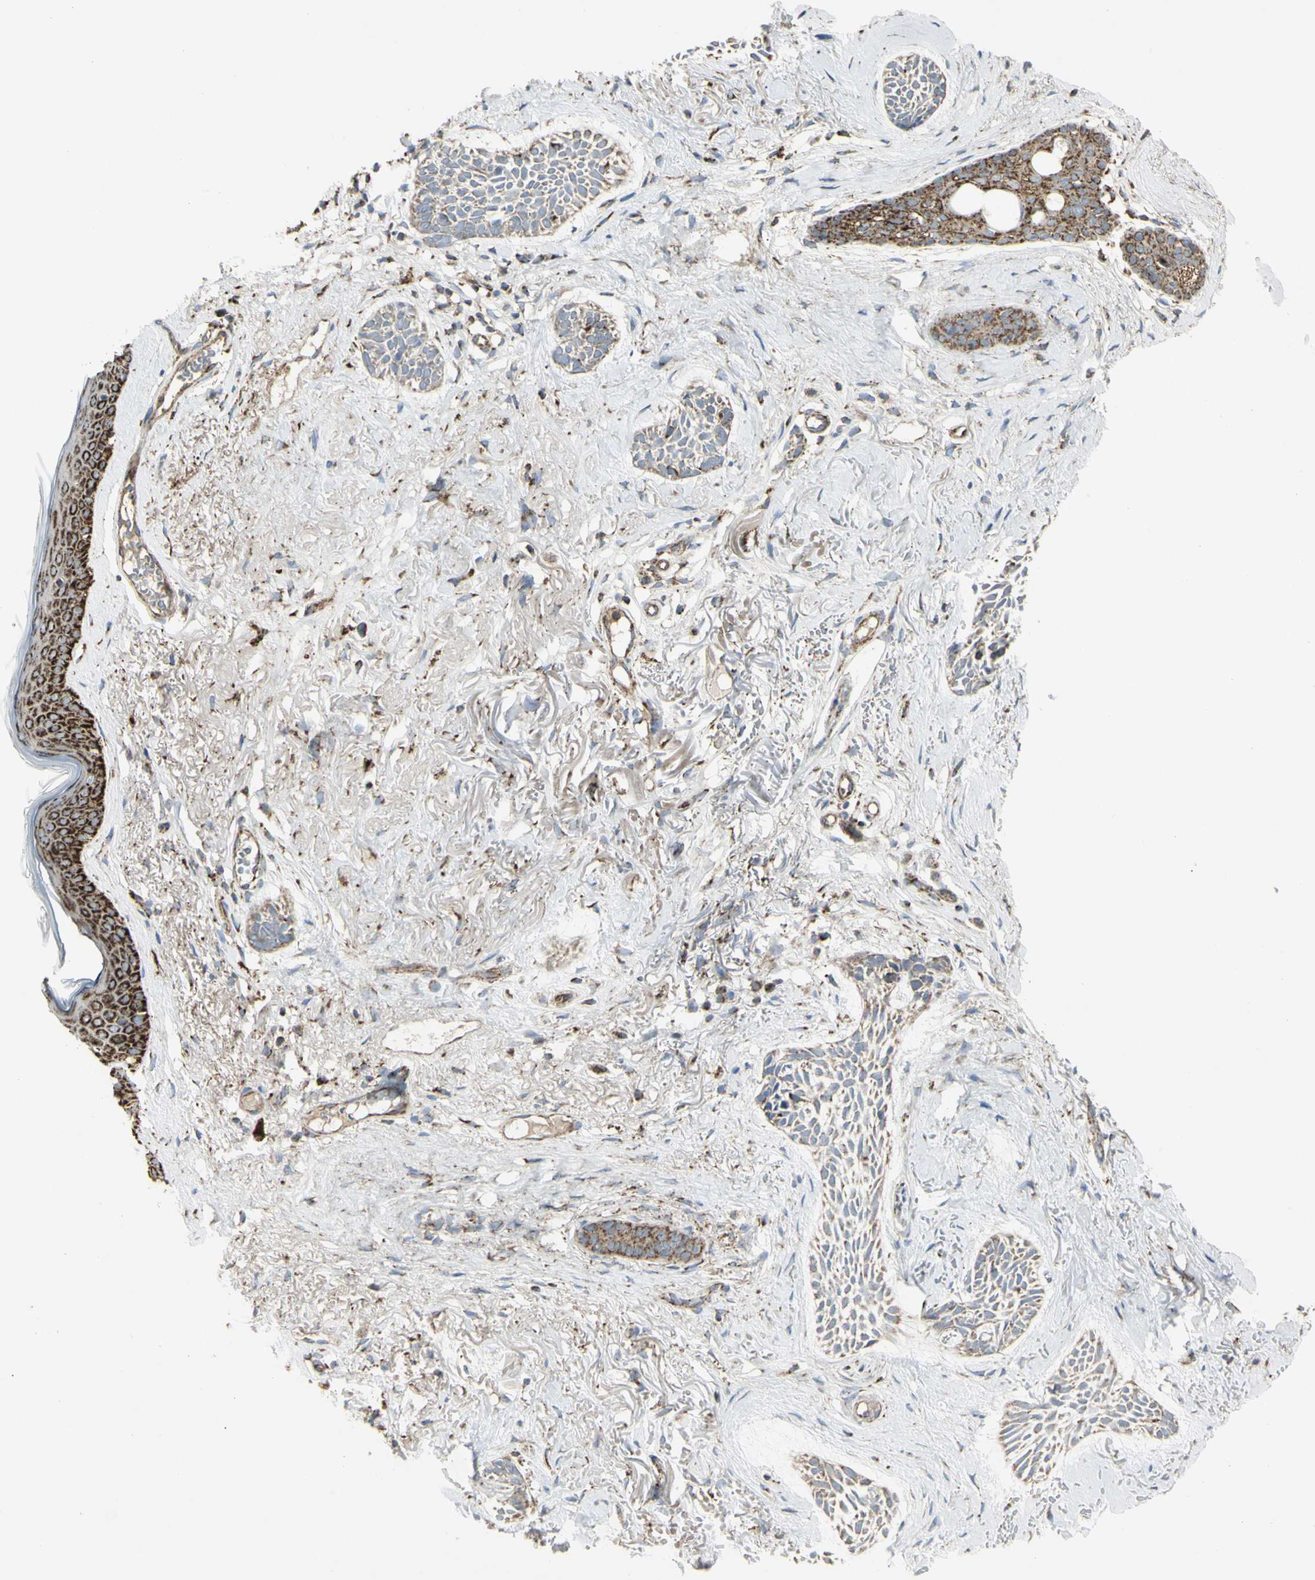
{"staining": {"intensity": "moderate", "quantity": ">75%", "location": "cytoplasmic/membranous"}, "tissue": "skin cancer", "cell_type": "Tumor cells", "image_type": "cancer", "snomed": [{"axis": "morphology", "description": "Normal tissue, NOS"}, {"axis": "morphology", "description": "Basal cell carcinoma"}, {"axis": "topography", "description": "Skin"}], "caption": "This is a micrograph of IHC staining of skin basal cell carcinoma, which shows moderate expression in the cytoplasmic/membranous of tumor cells.", "gene": "CYB5R1", "patient": {"sex": "female", "age": 84}}